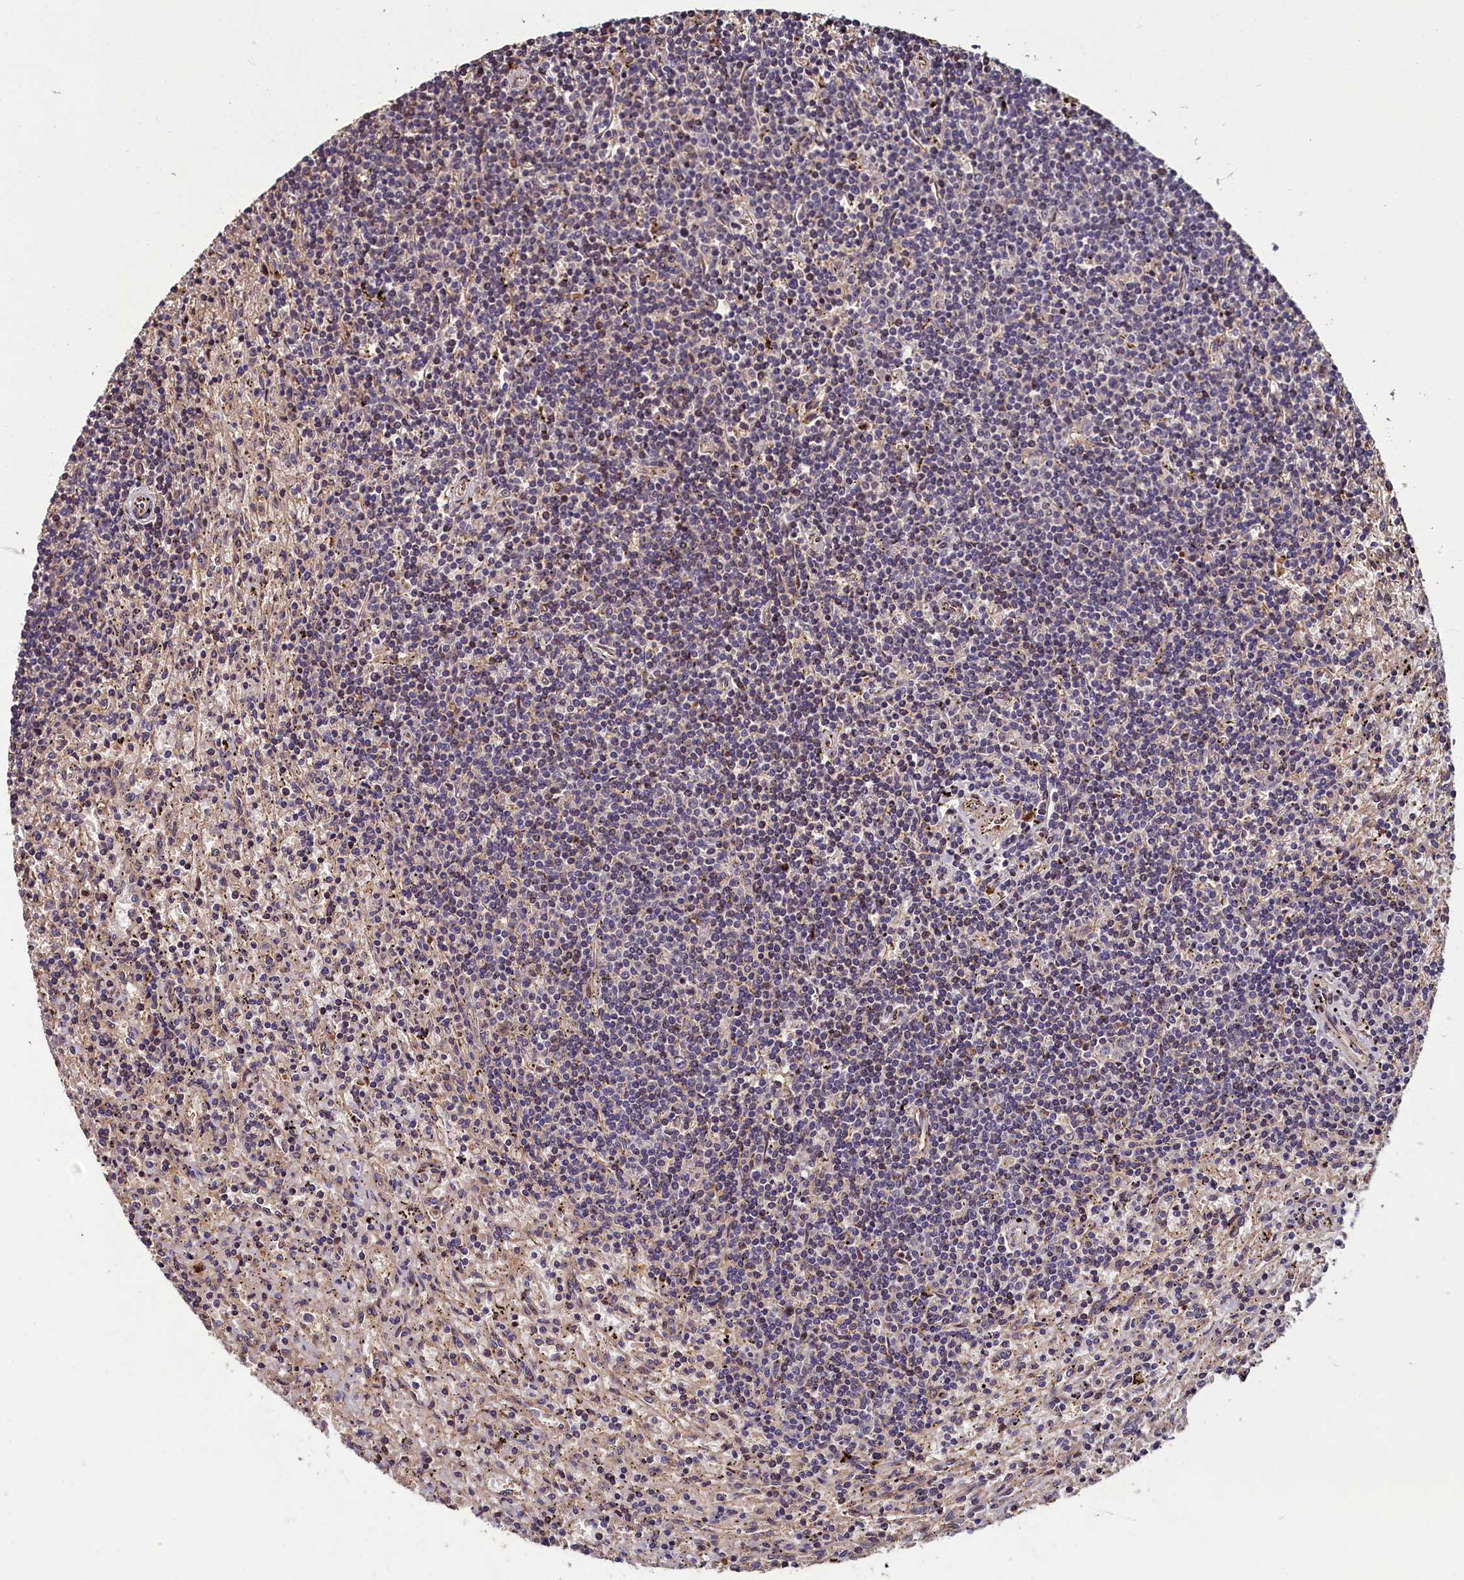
{"staining": {"intensity": "weak", "quantity": "<25%", "location": "cytoplasmic/membranous"}, "tissue": "lymphoma", "cell_type": "Tumor cells", "image_type": "cancer", "snomed": [{"axis": "morphology", "description": "Malignant lymphoma, non-Hodgkin's type, Low grade"}, {"axis": "topography", "description": "Spleen"}], "caption": "Immunohistochemistry (IHC) of human lymphoma displays no expression in tumor cells. (Immunohistochemistry (IHC), brightfield microscopy, high magnification).", "gene": "TMEM181", "patient": {"sex": "male", "age": 76}}